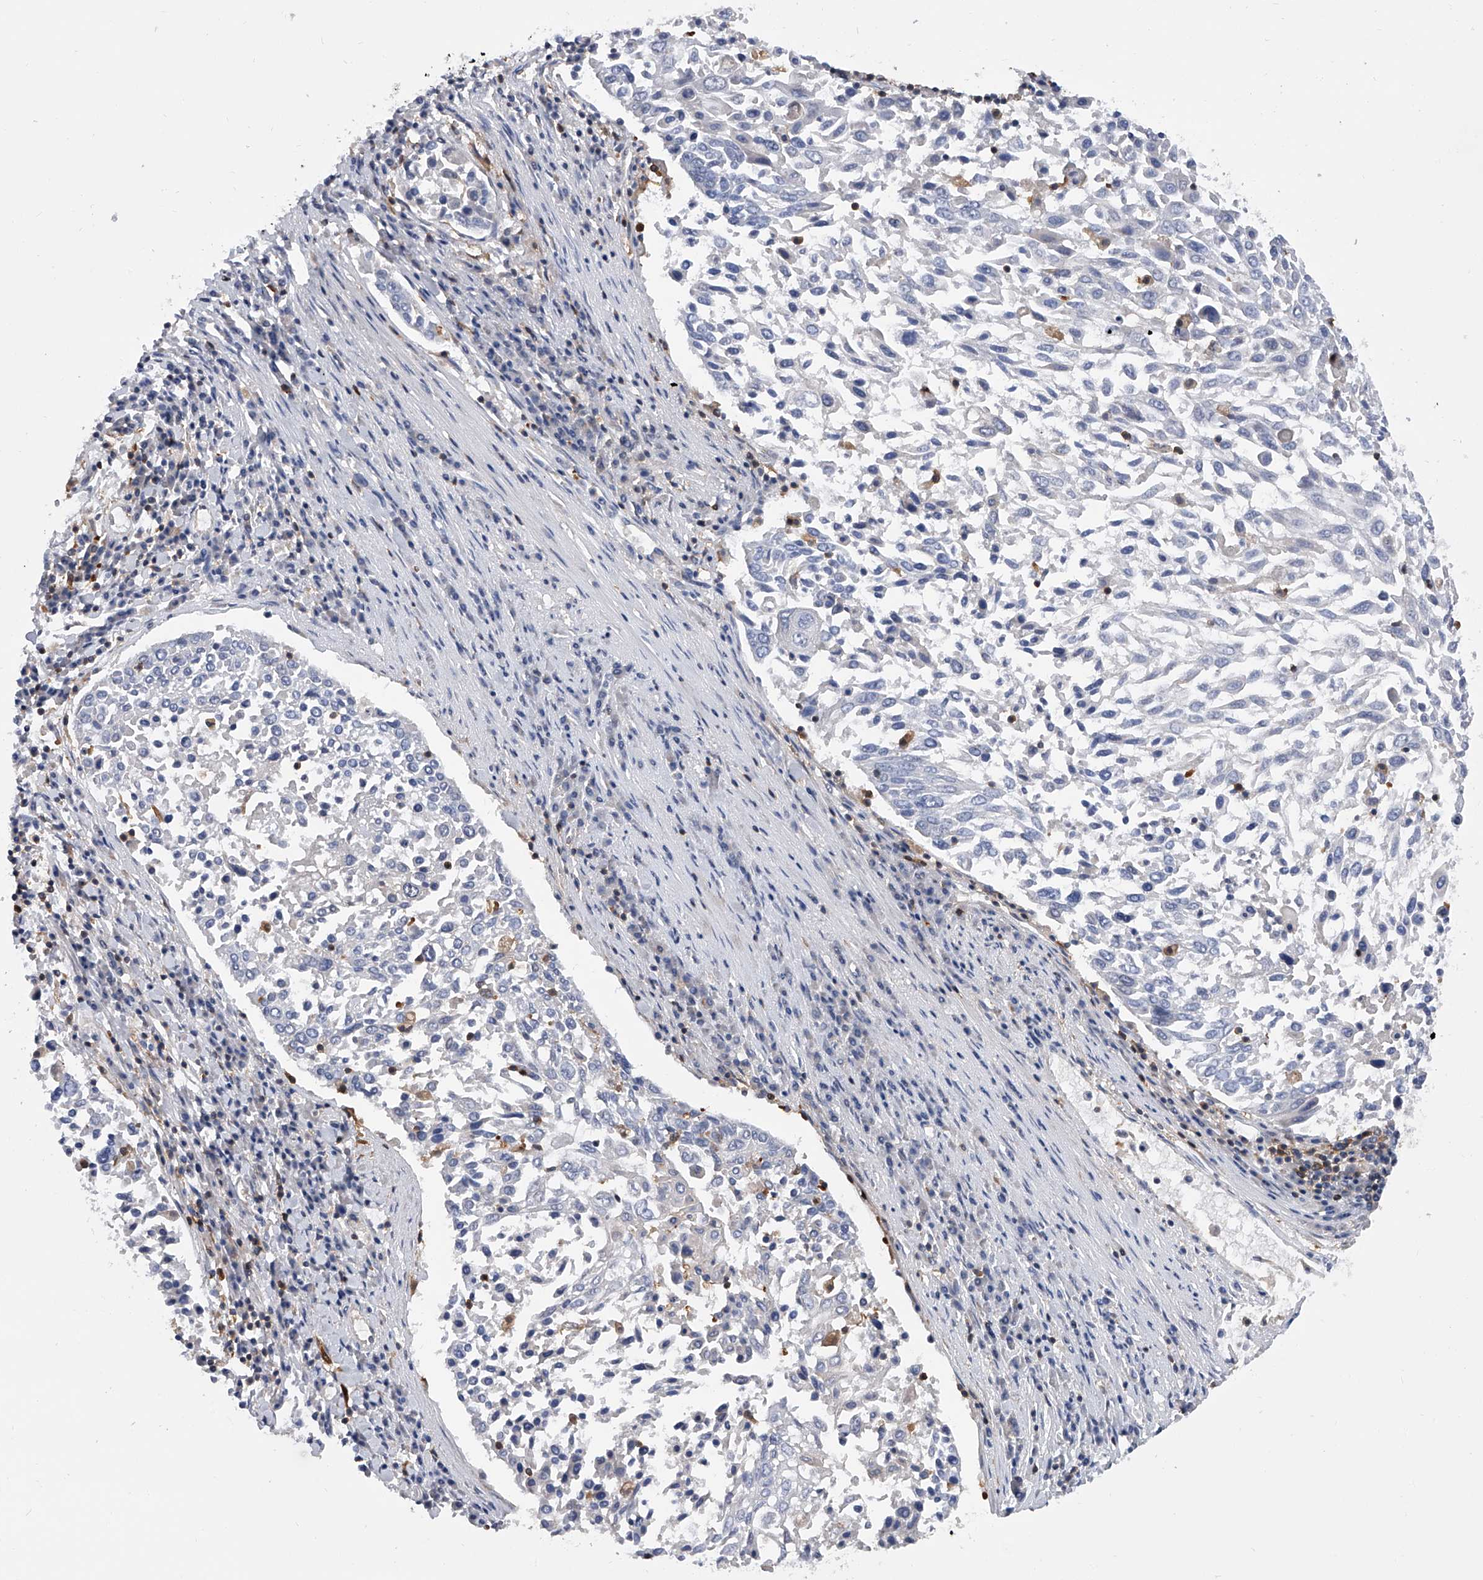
{"staining": {"intensity": "negative", "quantity": "none", "location": "none"}, "tissue": "lung cancer", "cell_type": "Tumor cells", "image_type": "cancer", "snomed": [{"axis": "morphology", "description": "Squamous cell carcinoma, NOS"}, {"axis": "topography", "description": "Lung"}], "caption": "Immunohistochemistry micrograph of lung cancer (squamous cell carcinoma) stained for a protein (brown), which shows no expression in tumor cells.", "gene": "SERPINB9", "patient": {"sex": "male", "age": 65}}